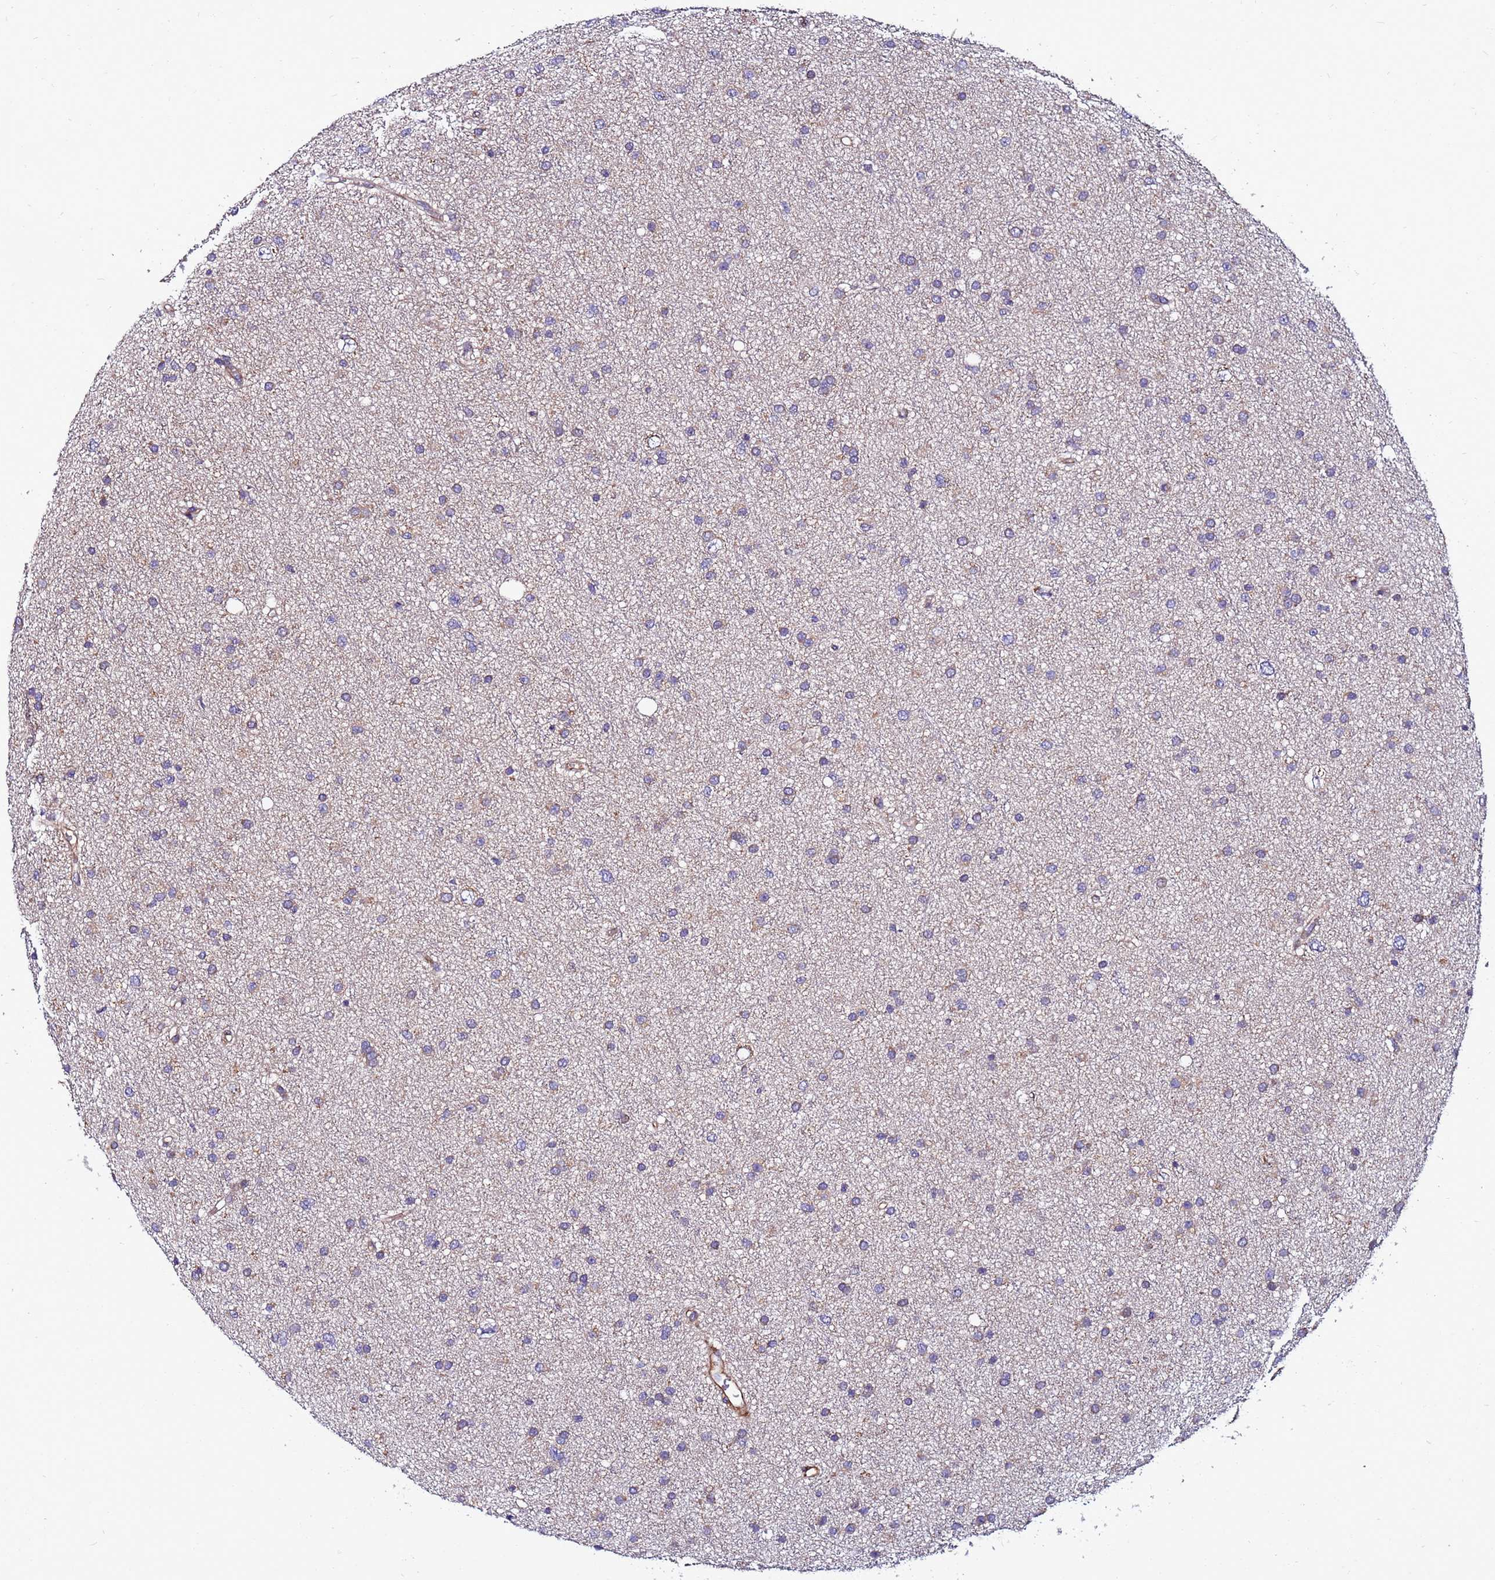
{"staining": {"intensity": "negative", "quantity": "none", "location": "none"}, "tissue": "glioma", "cell_type": "Tumor cells", "image_type": "cancer", "snomed": [{"axis": "morphology", "description": "Glioma, malignant, Low grade"}, {"axis": "topography", "description": "Cerebral cortex"}], "caption": "Immunohistochemical staining of malignant glioma (low-grade) demonstrates no significant positivity in tumor cells.", "gene": "MCRIP1", "patient": {"sex": "female", "age": 39}}